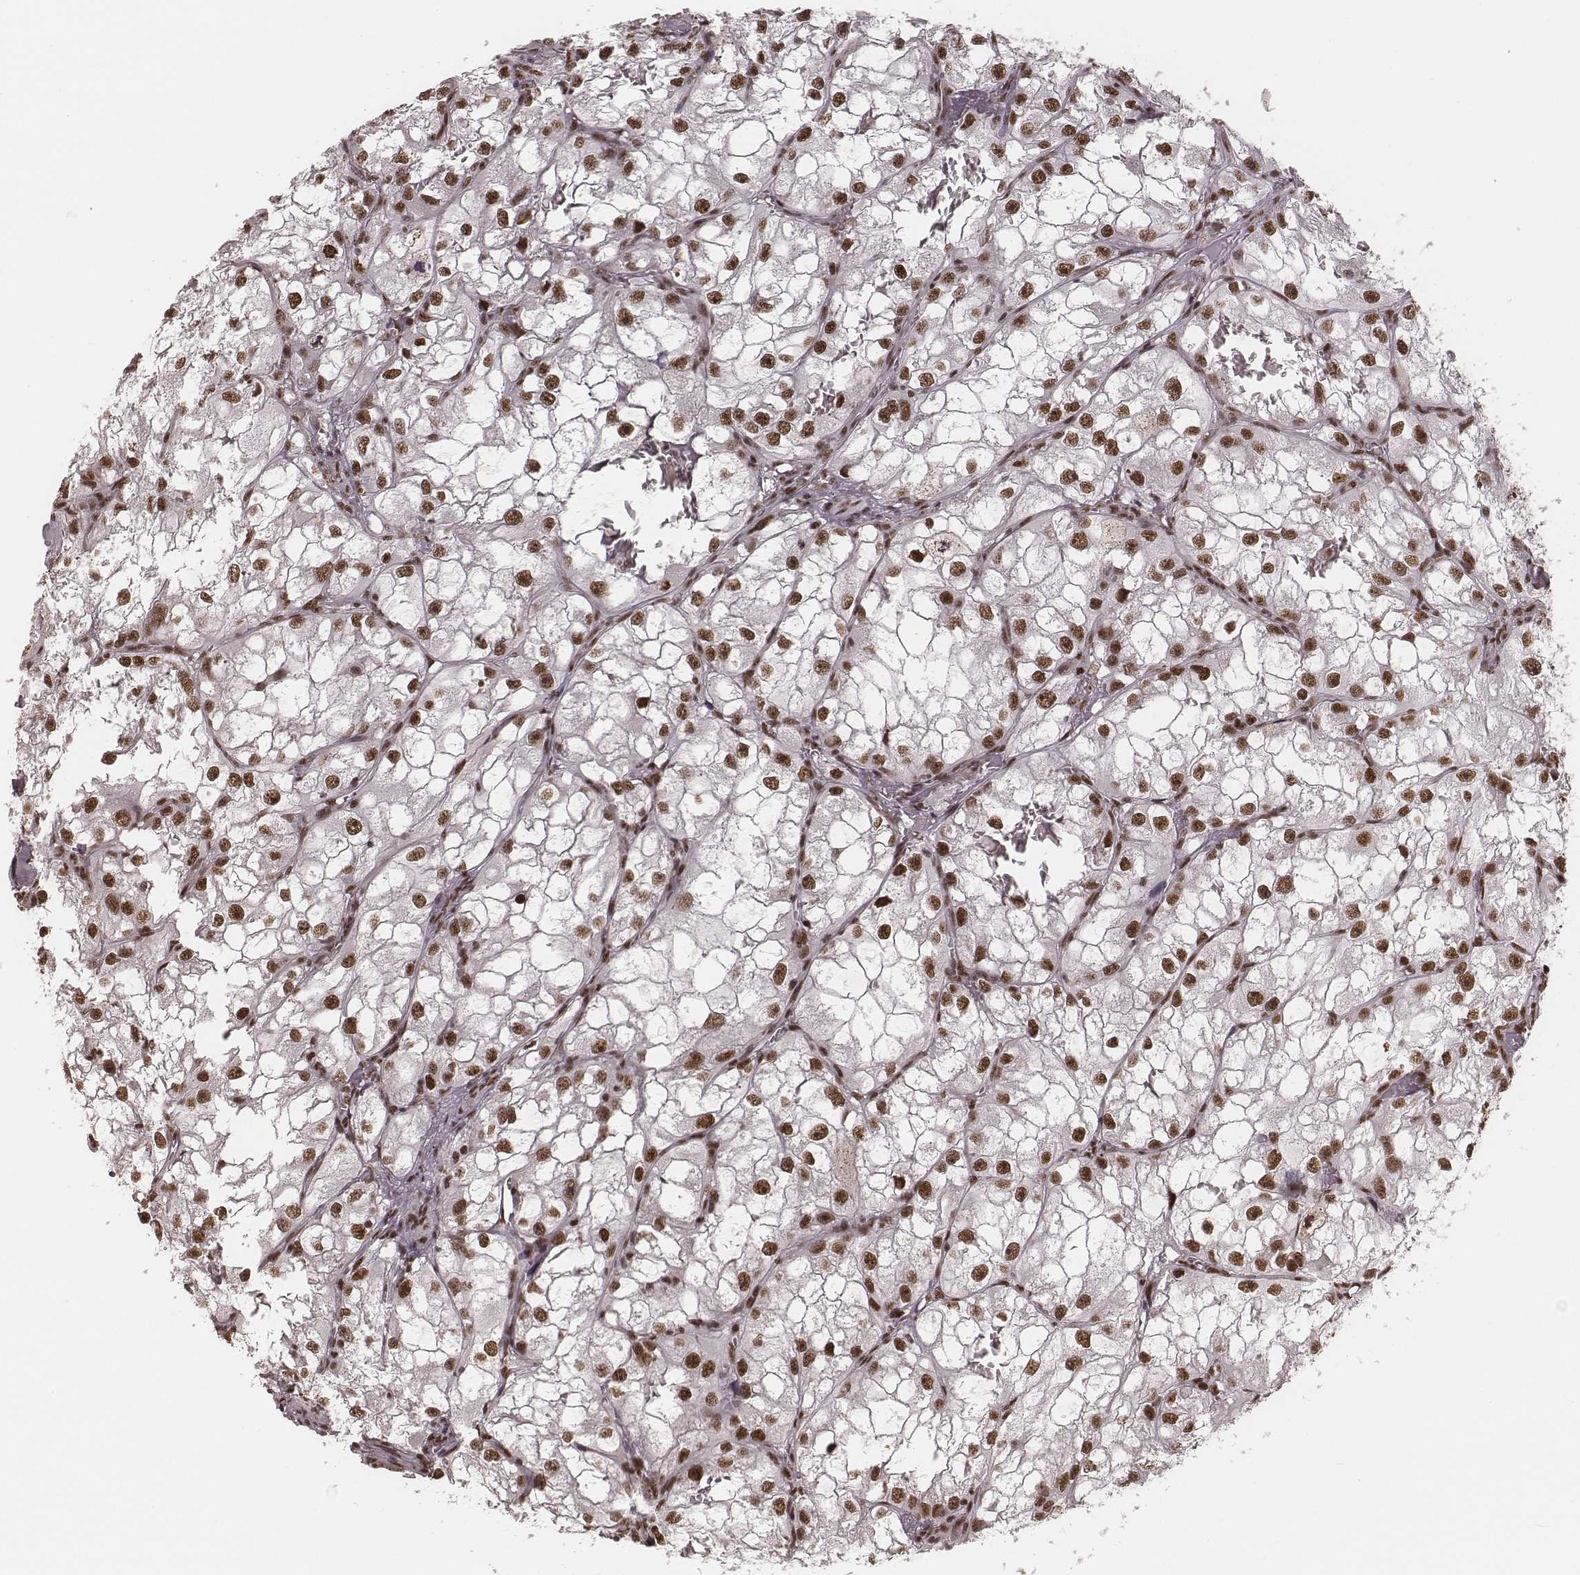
{"staining": {"intensity": "strong", "quantity": ">75%", "location": "nuclear"}, "tissue": "renal cancer", "cell_type": "Tumor cells", "image_type": "cancer", "snomed": [{"axis": "morphology", "description": "Adenocarcinoma, NOS"}, {"axis": "topography", "description": "Kidney"}], "caption": "Renal cancer (adenocarcinoma) was stained to show a protein in brown. There is high levels of strong nuclear expression in about >75% of tumor cells.", "gene": "LUC7L", "patient": {"sex": "male", "age": 59}}